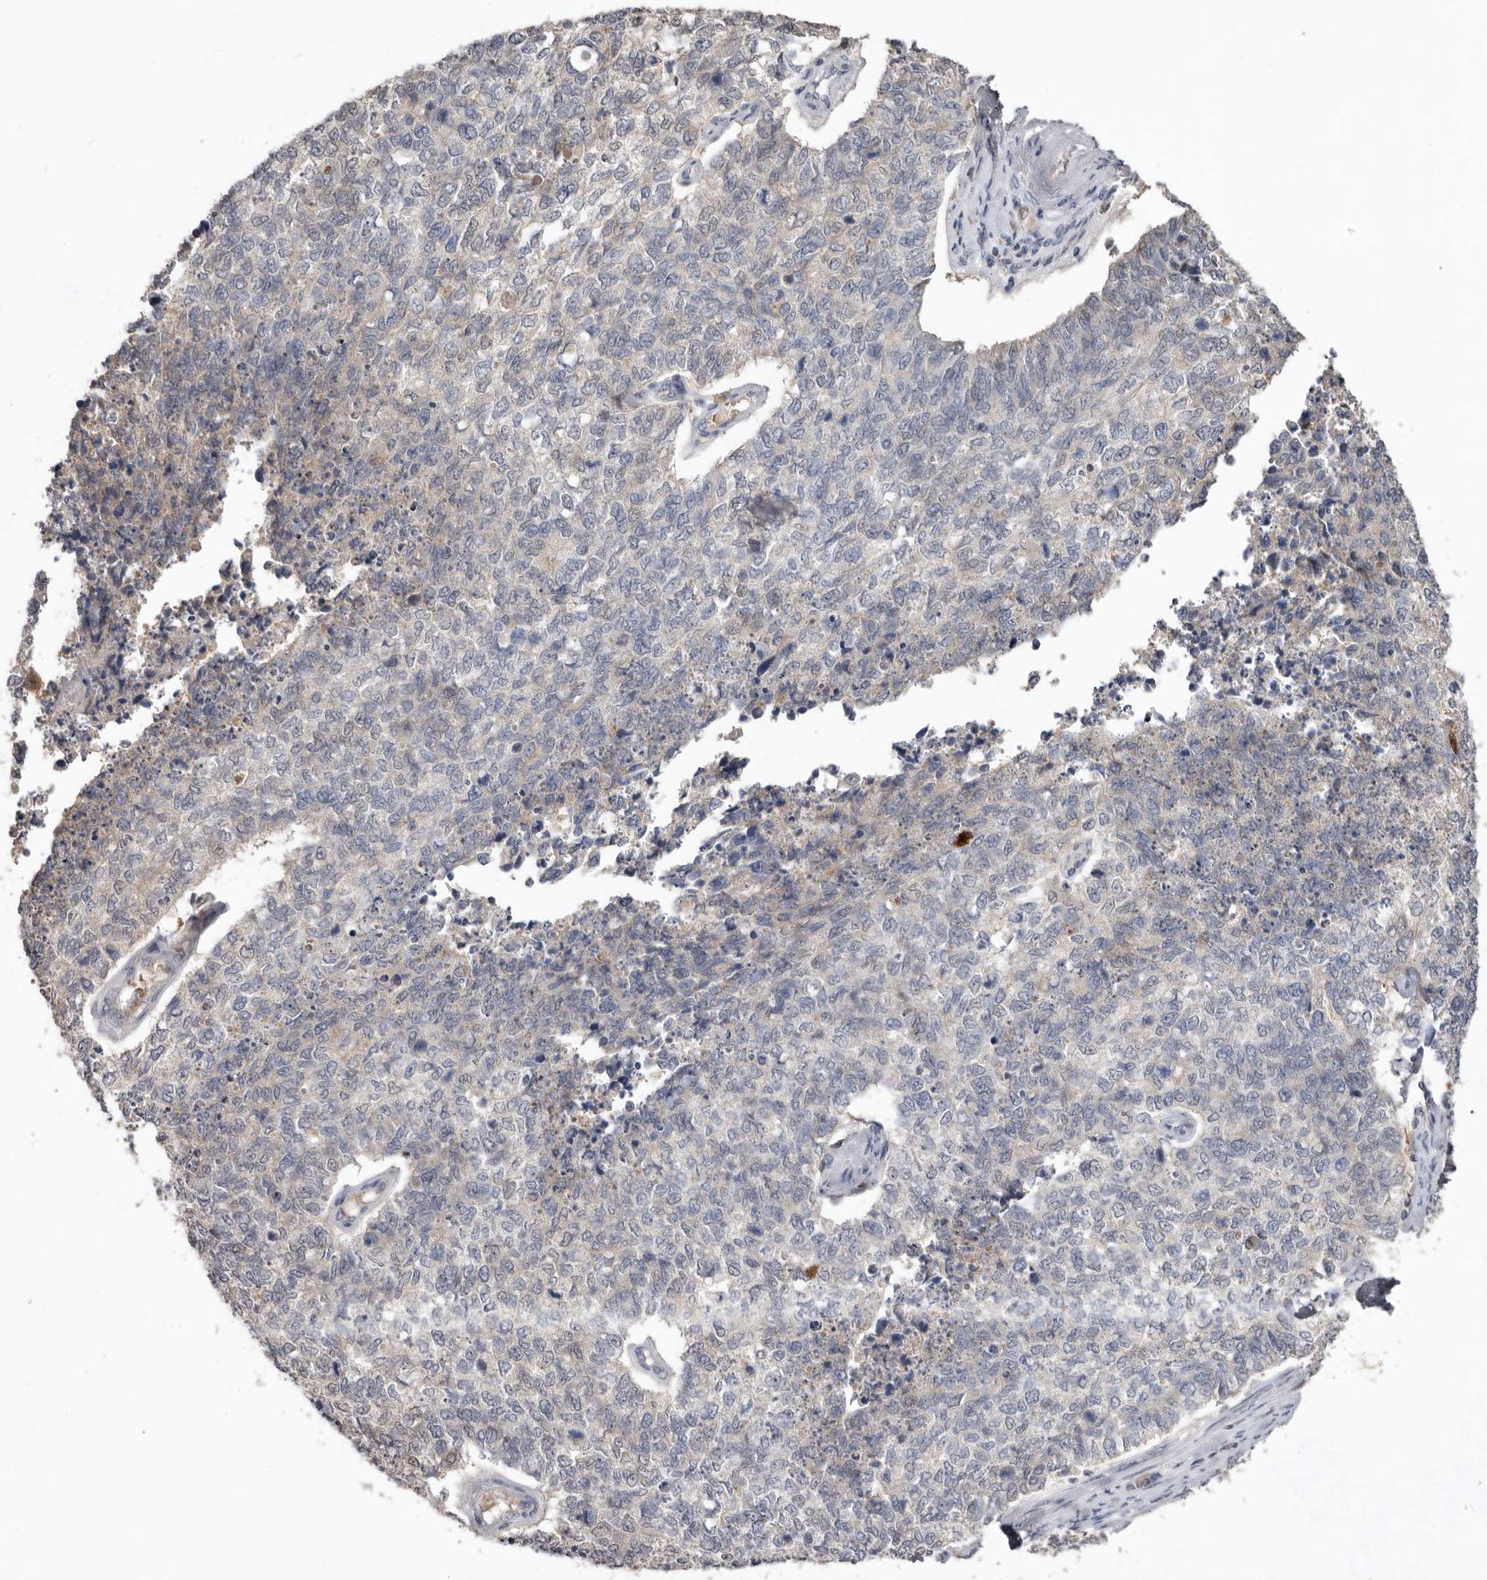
{"staining": {"intensity": "negative", "quantity": "none", "location": "none"}, "tissue": "cervical cancer", "cell_type": "Tumor cells", "image_type": "cancer", "snomed": [{"axis": "morphology", "description": "Squamous cell carcinoma, NOS"}, {"axis": "topography", "description": "Cervix"}], "caption": "Human cervical cancer (squamous cell carcinoma) stained for a protein using immunohistochemistry (IHC) shows no staining in tumor cells.", "gene": "RBKS", "patient": {"sex": "female", "age": 63}}